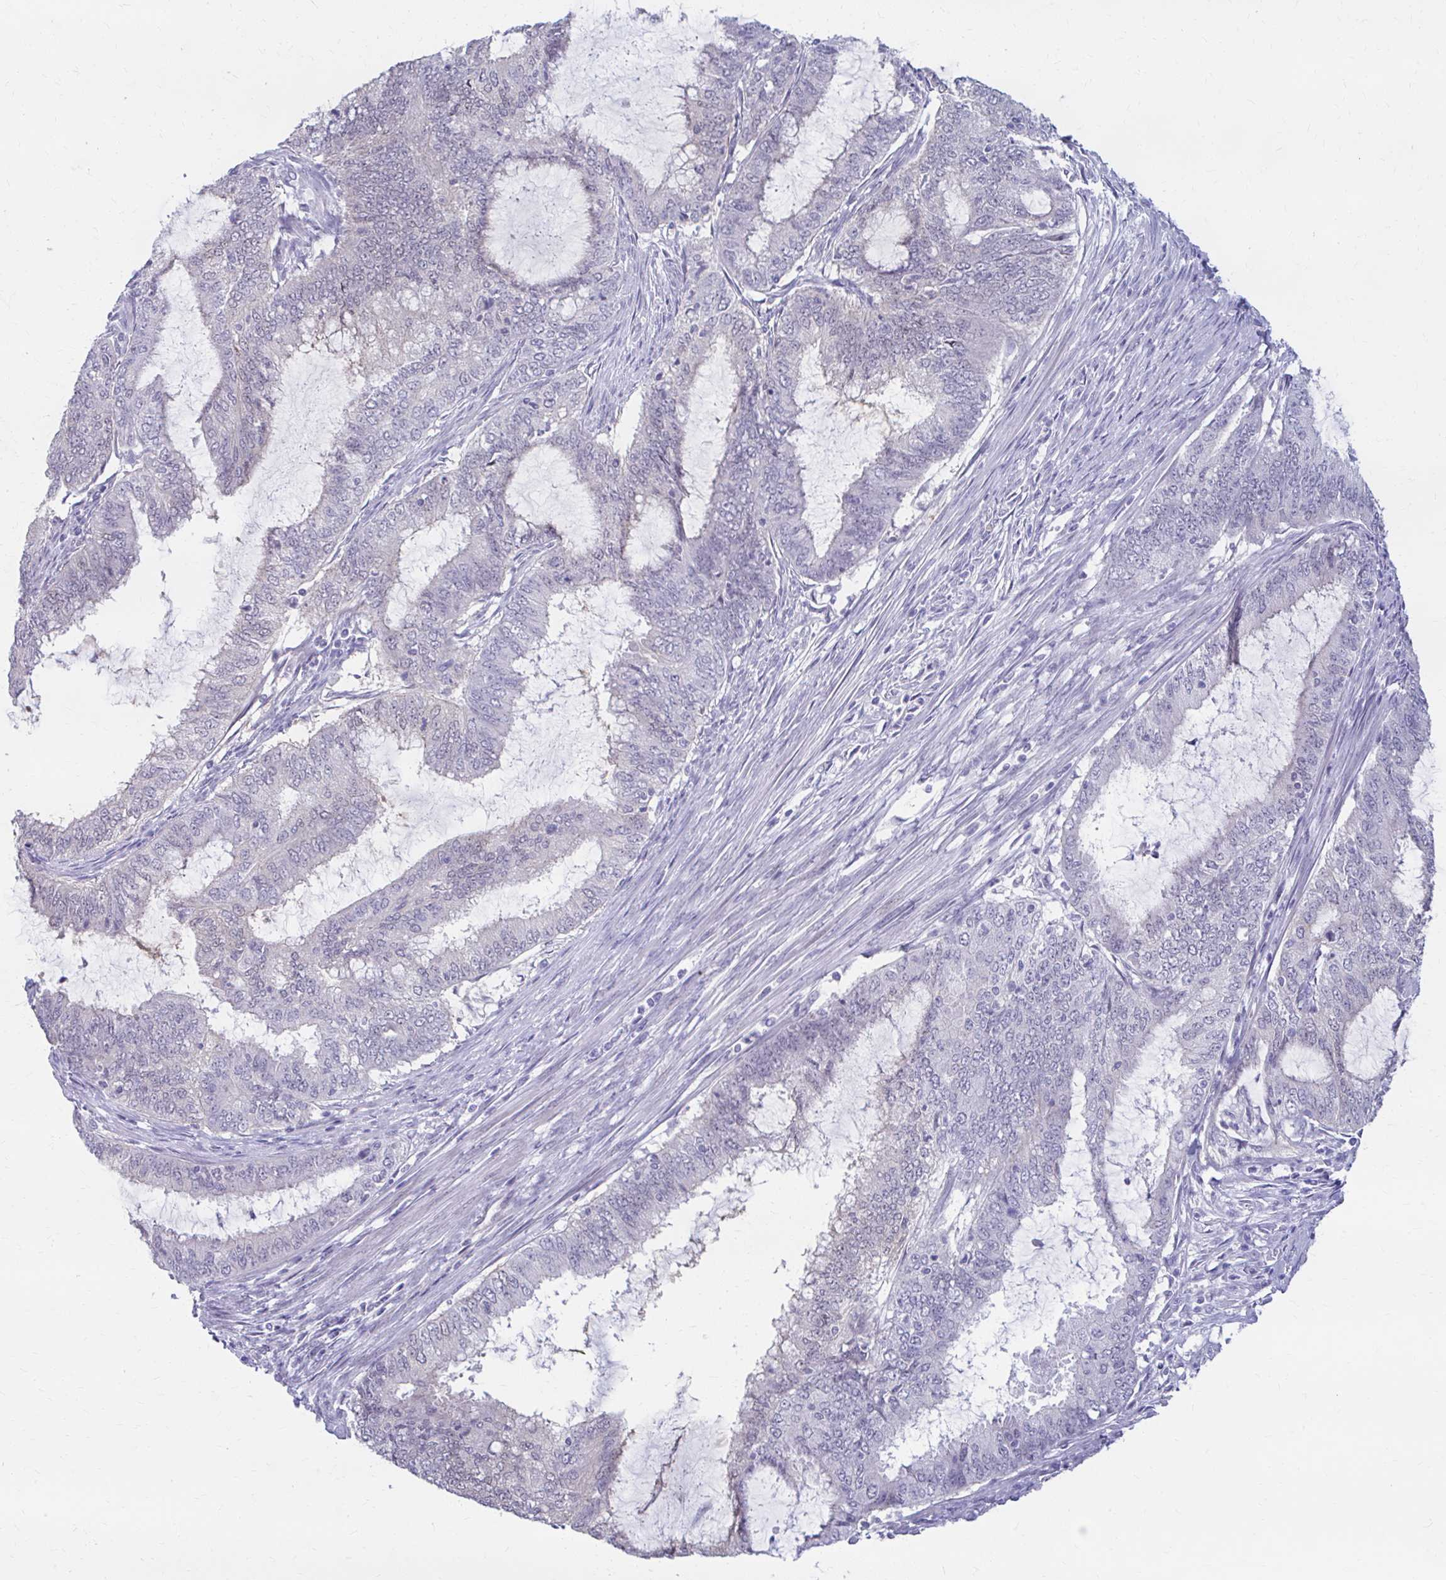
{"staining": {"intensity": "negative", "quantity": "none", "location": "none"}, "tissue": "endometrial cancer", "cell_type": "Tumor cells", "image_type": "cancer", "snomed": [{"axis": "morphology", "description": "Adenocarcinoma, NOS"}, {"axis": "topography", "description": "Endometrium"}], "caption": "A high-resolution photomicrograph shows IHC staining of endometrial cancer, which exhibits no significant staining in tumor cells. Nuclei are stained in blue.", "gene": "RGS16", "patient": {"sex": "female", "age": 51}}